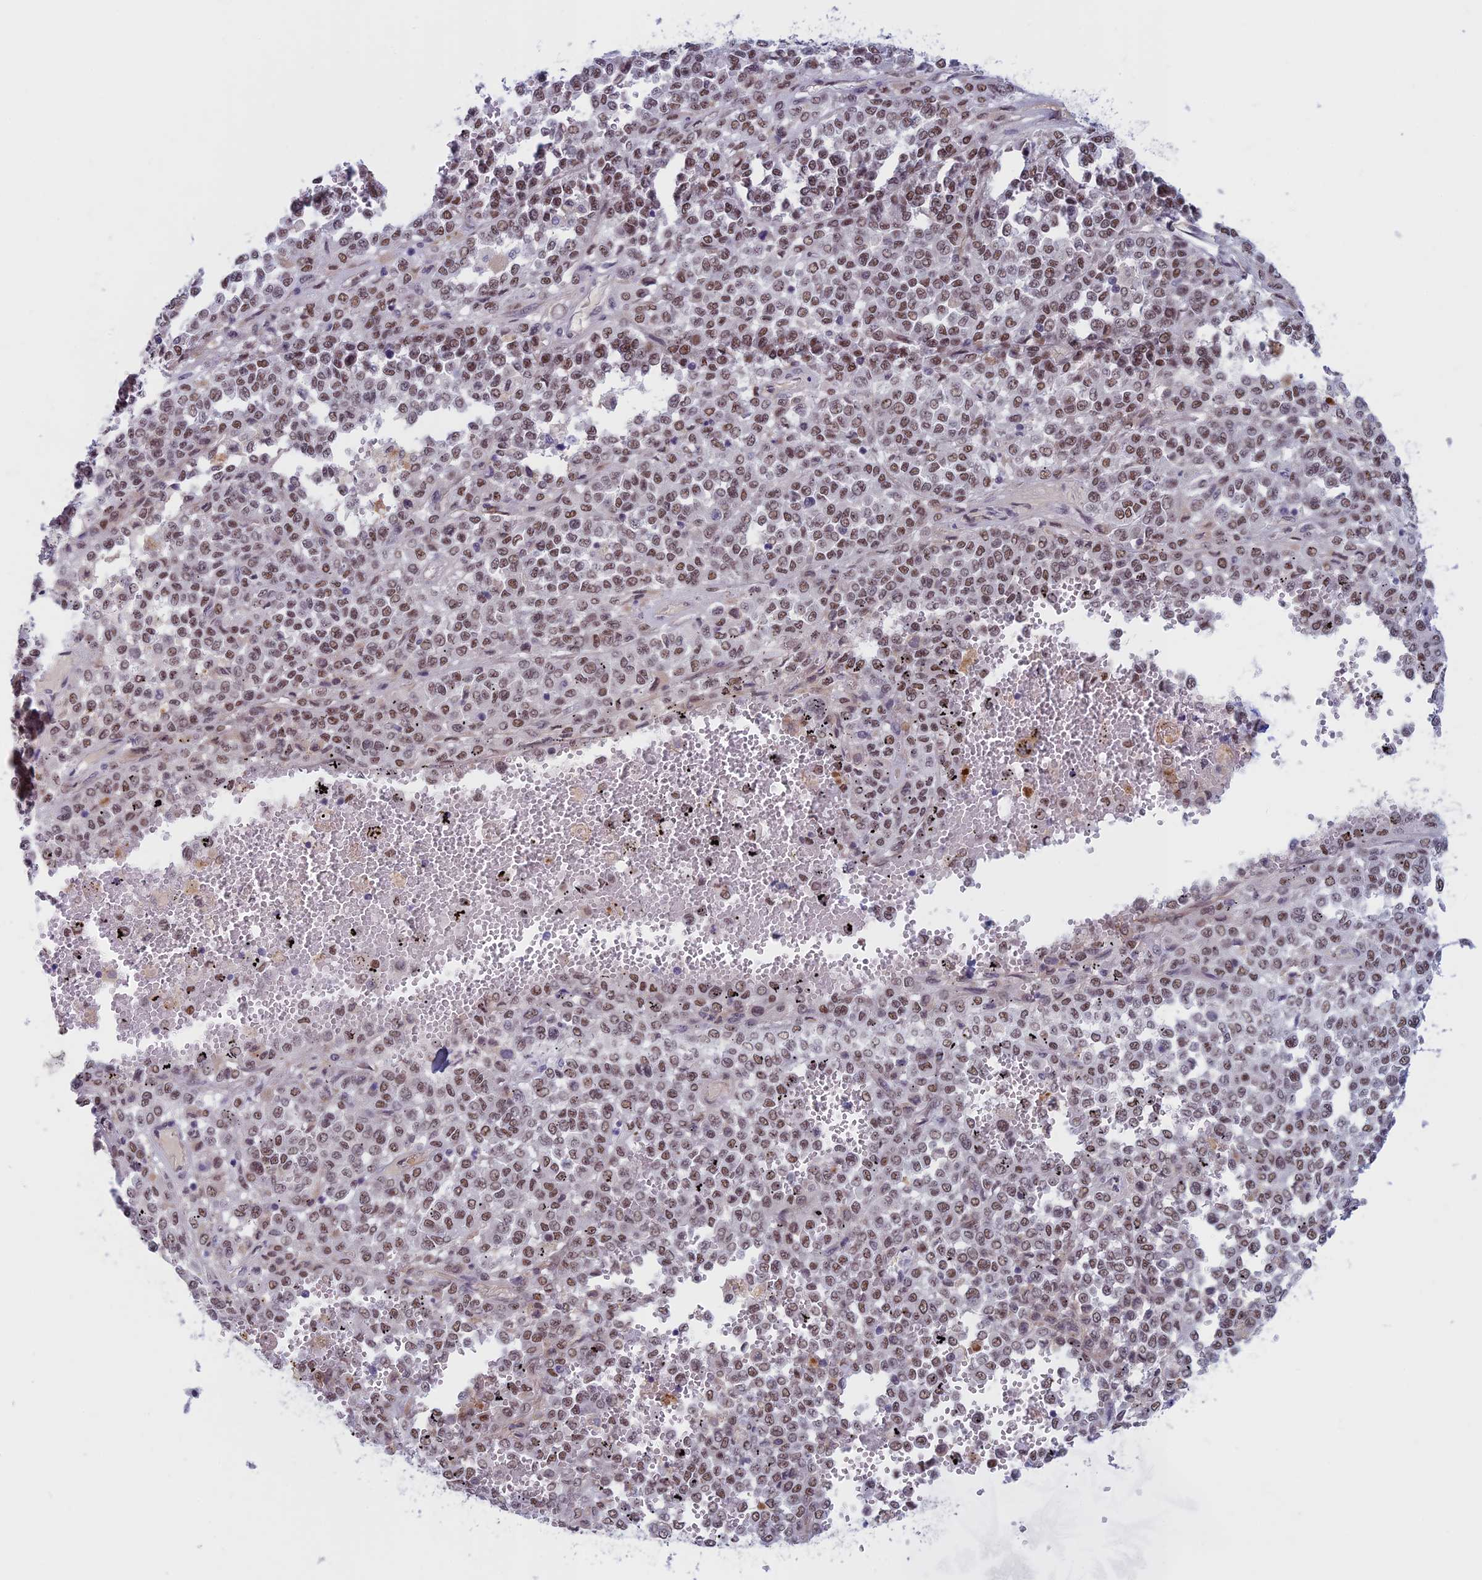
{"staining": {"intensity": "moderate", "quantity": ">75%", "location": "nuclear"}, "tissue": "melanoma", "cell_type": "Tumor cells", "image_type": "cancer", "snomed": [{"axis": "morphology", "description": "Malignant melanoma, Metastatic site"}, {"axis": "topography", "description": "Pancreas"}], "caption": "IHC histopathology image of melanoma stained for a protein (brown), which reveals medium levels of moderate nuclear positivity in about >75% of tumor cells.", "gene": "ASH2L", "patient": {"sex": "female", "age": 30}}